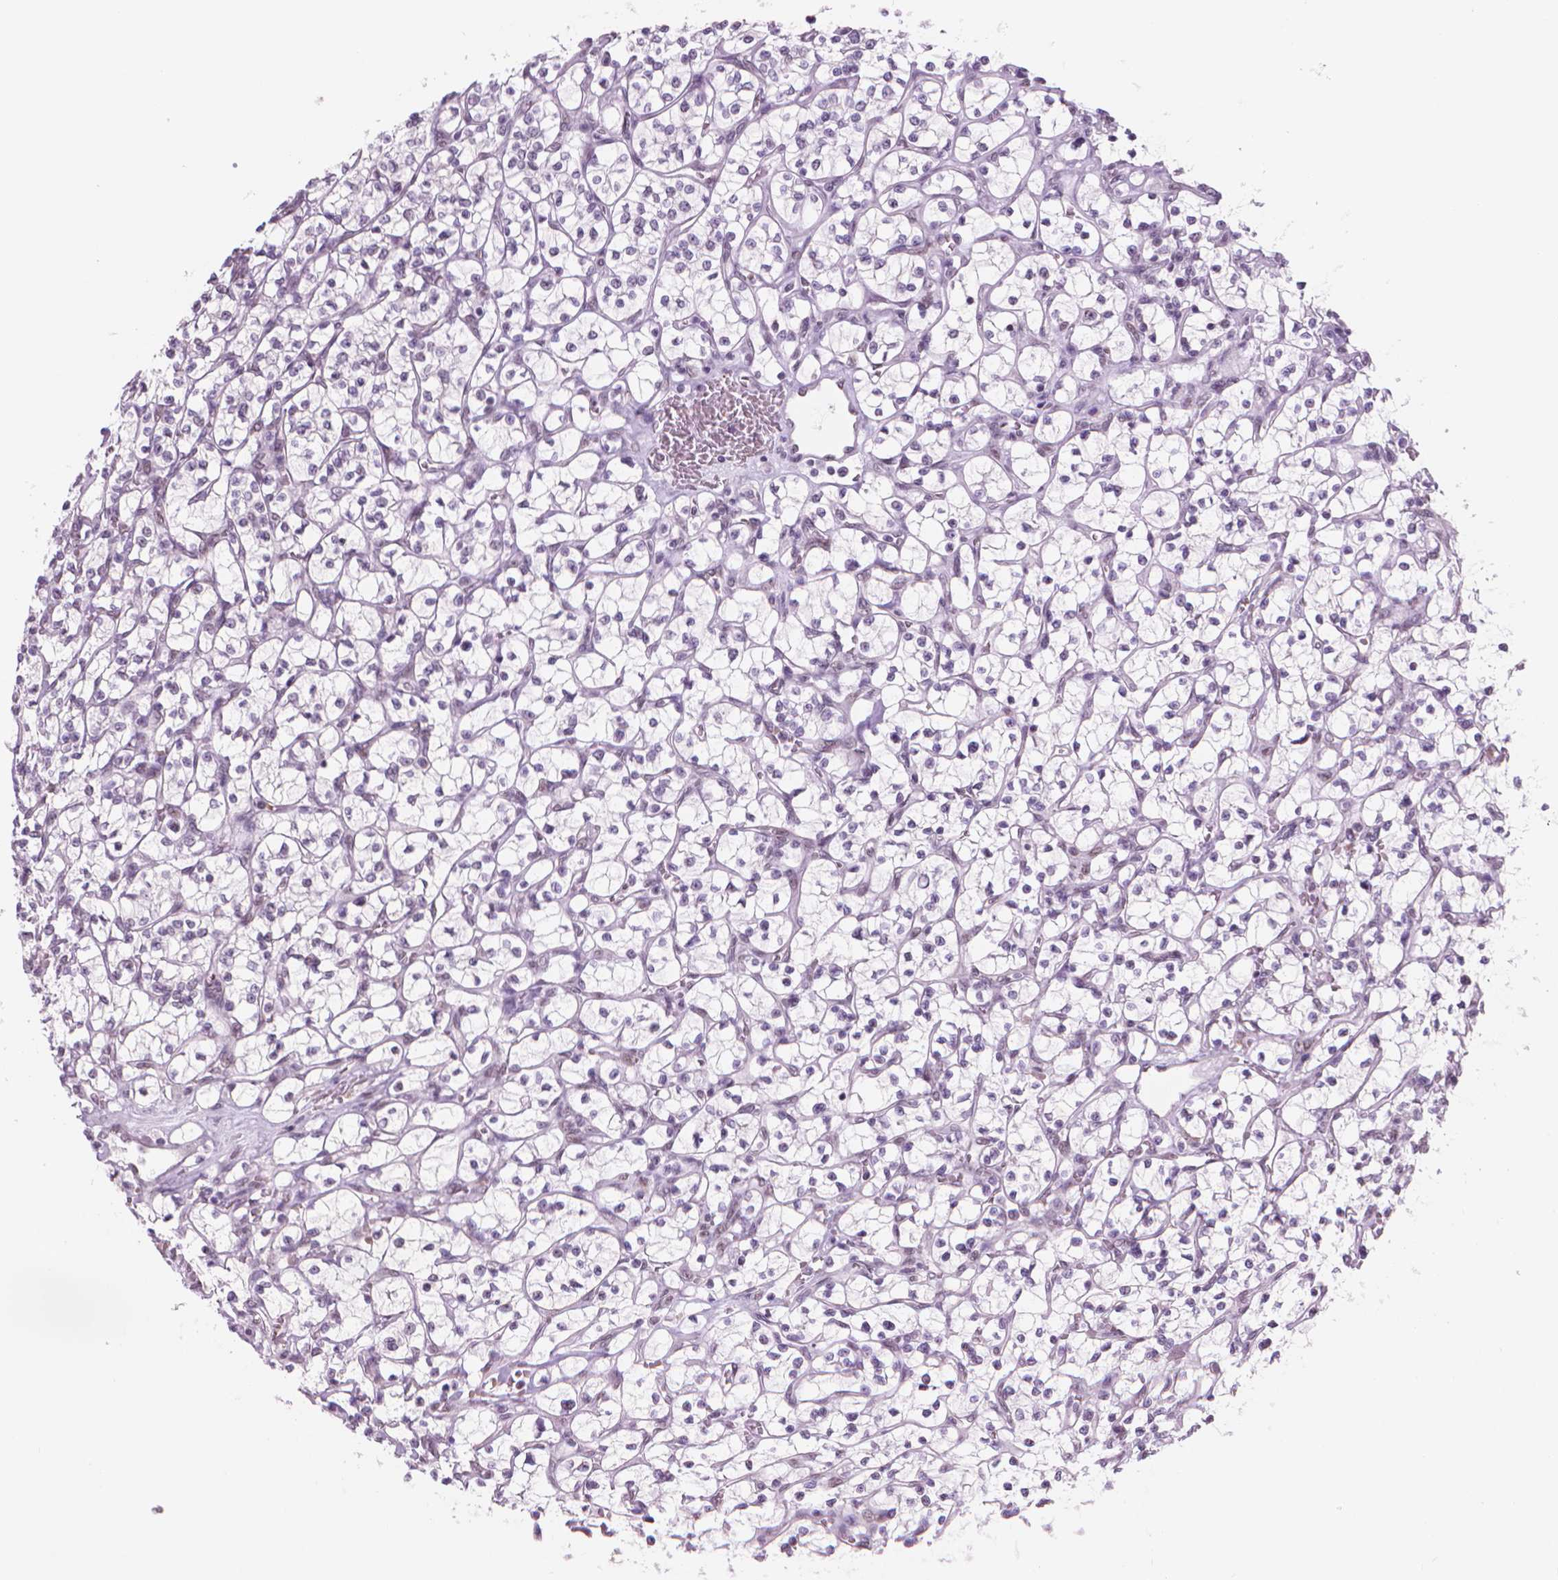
{"staining": {"intensity": "negative", "quantity": "none", "location": "none"}, "tissue": "renal cancer", "cell_type": "Tumor cells", "image_type": "cancer", "snomed": [{"axis": "morphology", "description": "Adenocarcinoma, NOS"}, {"axis": "topography", "description": "Kidney"}], "caption": "Renal cancer was stained to show a protein in brown. There is no significant expression in tumor cells. (DAB (3,3'-diaminobenzidine) IHC, high magnification).", "gene": "POLR3D", "patient": {"sex": "female", "age": 64}}